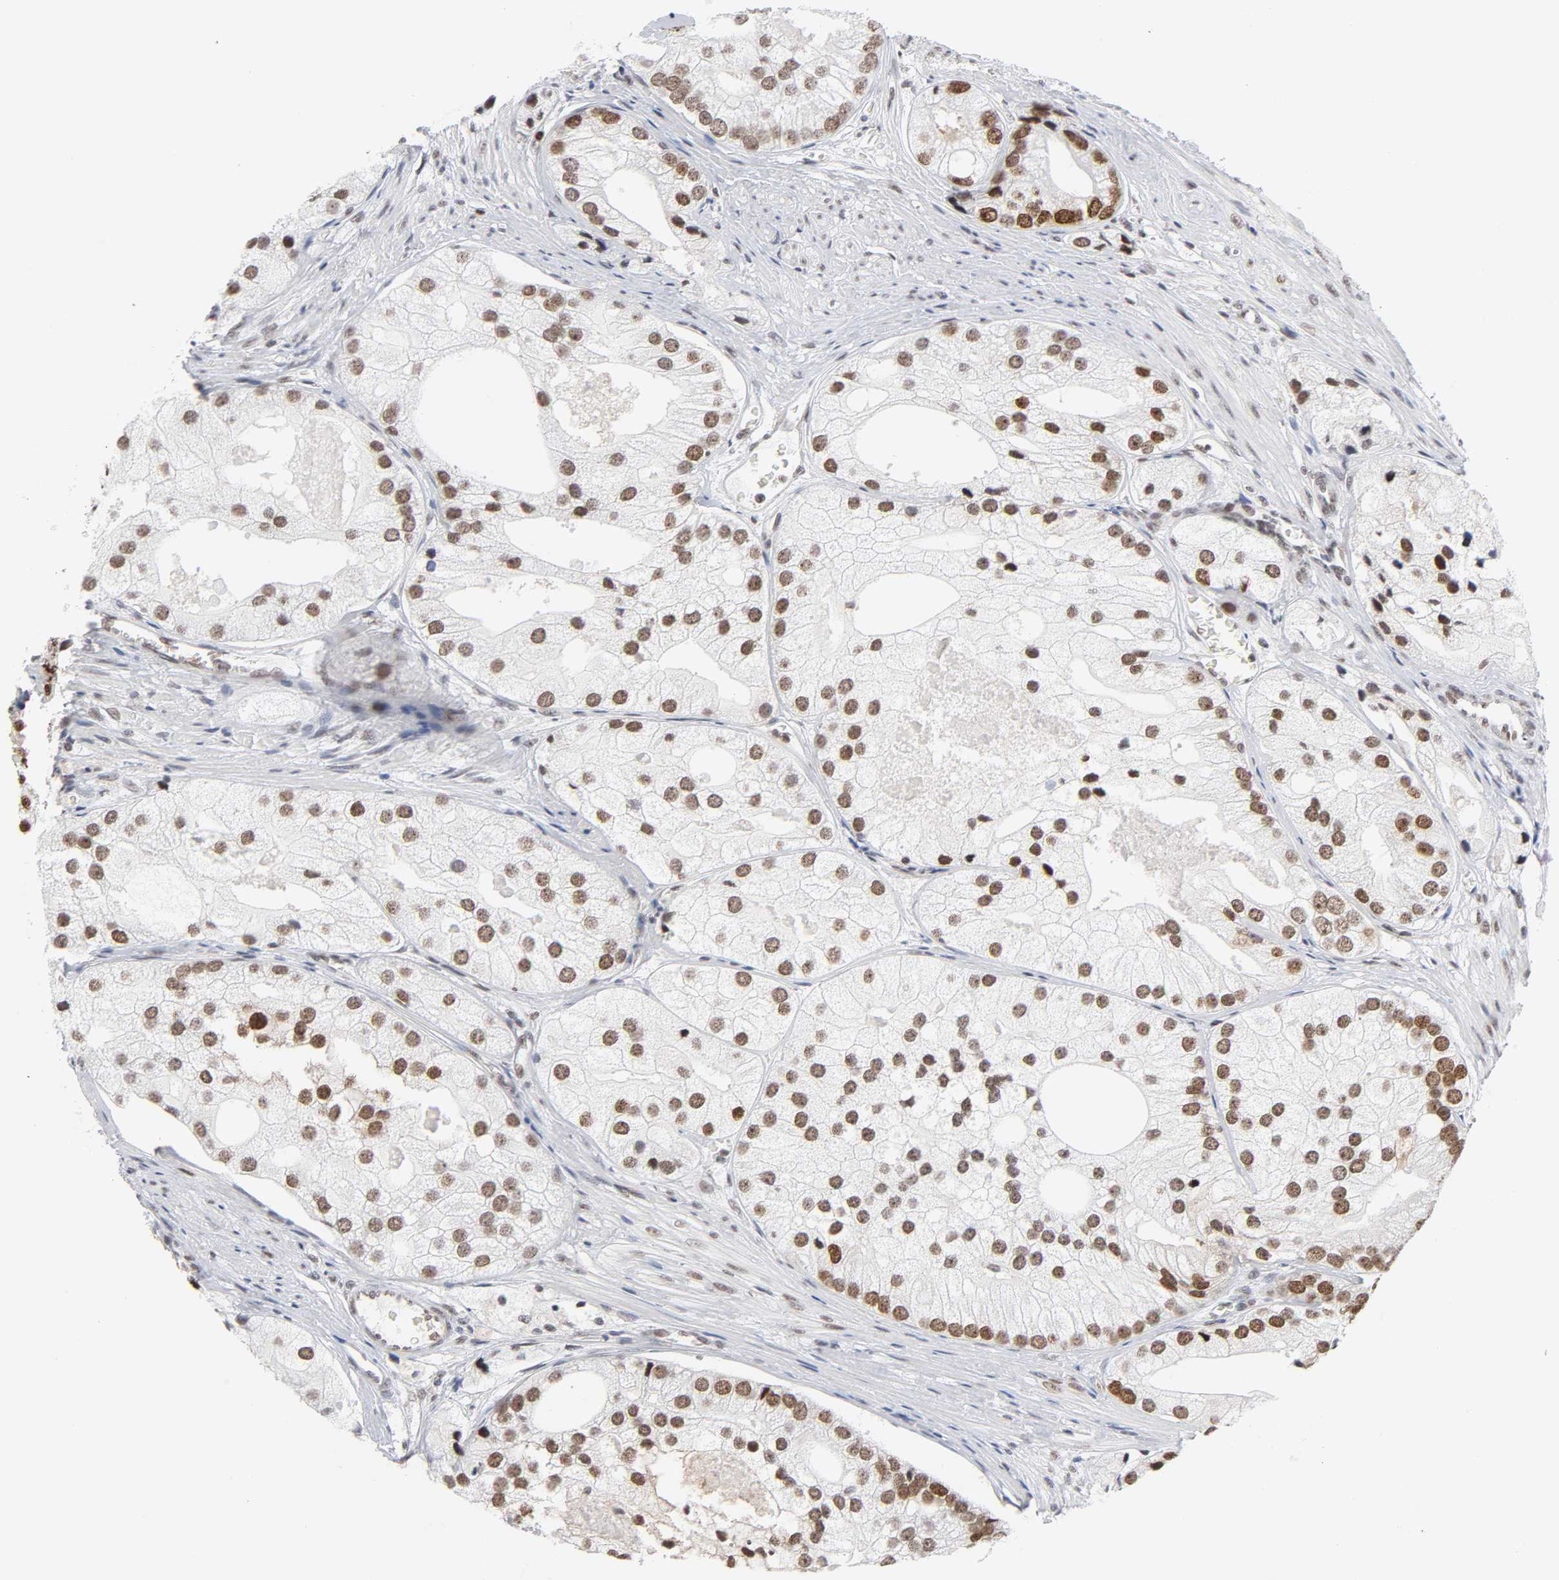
{"staining": {"intensity": "moderate", "quantity": ">75%", "location": "nuclear"}, "tissue": "prostate cancer", "cell_type": "Tumor cells", "image_type": "cancer", "snomed": [{"axis": "morphology", "description": "Adenocarcinoma, Low grade"}, {"axis": "topography", "description": "Prostate"}], "caption": "Protein expression analysis of prostate cancer reveals moderate nuclear expression in about >75% of tumor cells. The protein of interest is shown in brown color, while the nuclei are stained blue.", "gene": "RFC4", "patient": {"sex": "male", "age": 69}}